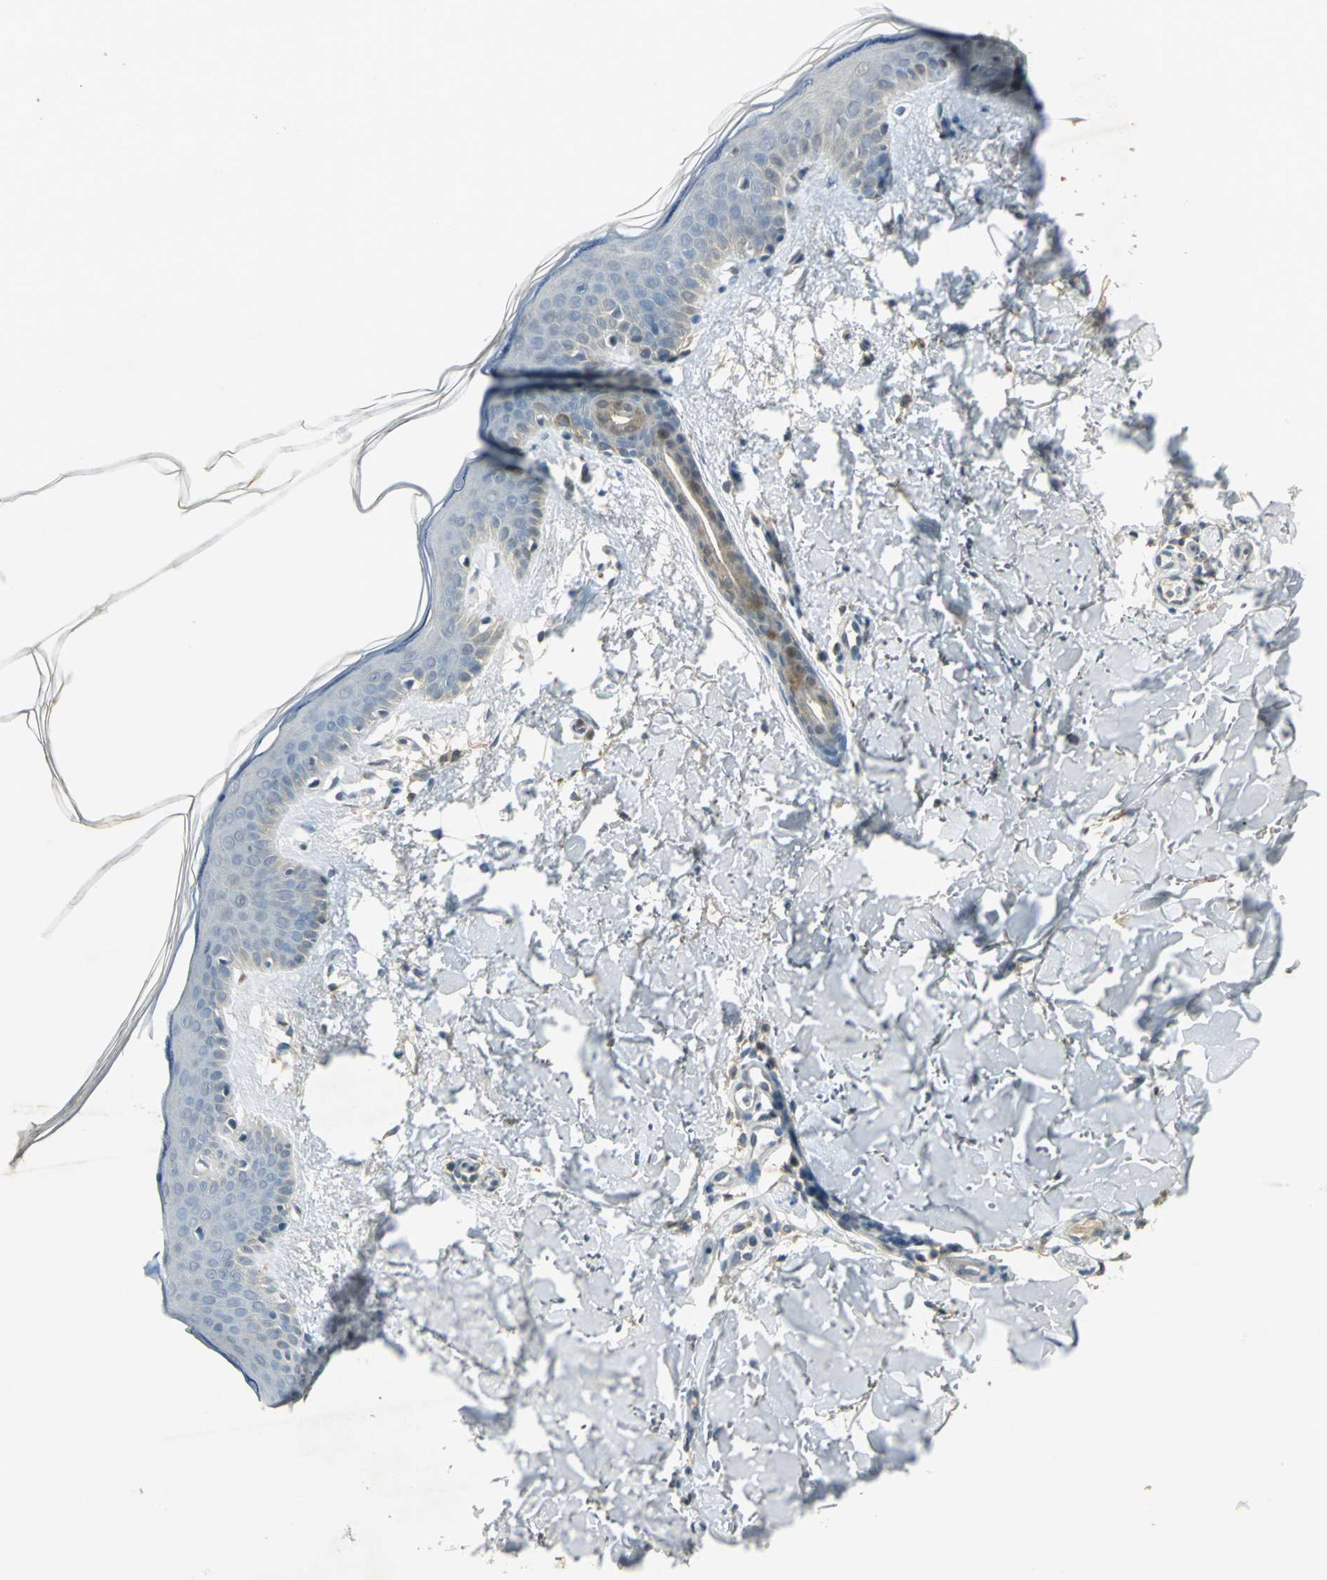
{"staining": {"intensity": "negative", "quantity": "none", "location": "none"}, "tissue": "skin", "cell_type": "Fibroblasts", "image_type": "normal", "snomed": [{"axis": "morphology", "description": "Normal tissue, NOS"}, {"axis": "topography", "description": "Skin"}], "caption": "Immunohistochemistry of benign human skin demonstrates no expression in fibroblasts.", "gene": "BIRC2", "patient": {"sex": "female", "age": 56}}